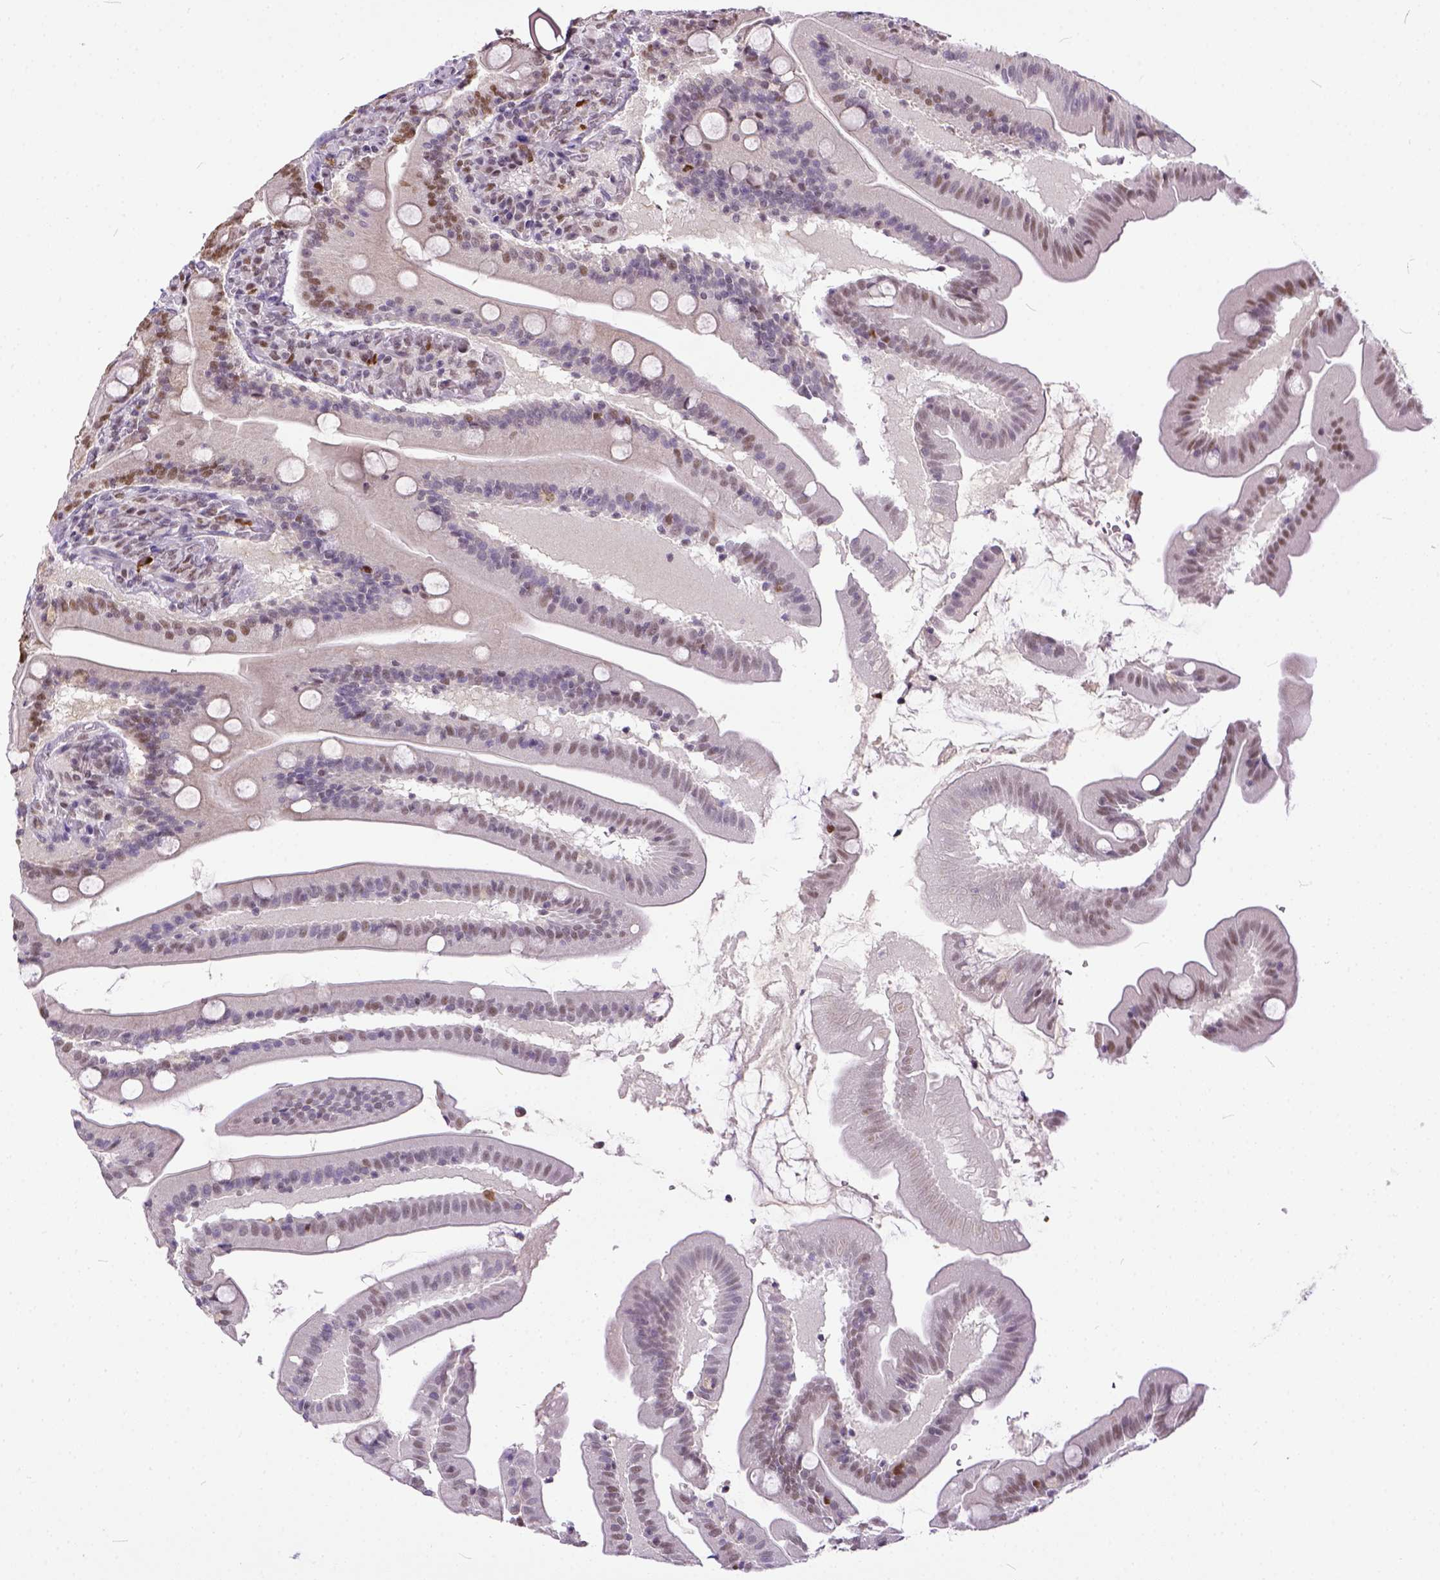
{"staining": {"intensity": "moderate", "quantity": "25%-75%", "location": "nuclear"}, "tissue": "small intestine", "cell_type": "Glandular cells", "image_type": "normal", "snomed": [{"axis": "morphology", "description": "Normal tissue, NOS"}, {"axis": "topography", "description": "Small intestine"}], "caption": "An immunohistochemistry (IHC) micrograph of unremarkable tissue is shown. Protein staining in brown labels moderate nuclear positivity in small intestine within glandular cells.", "gene": "ERCC1", "patient": {"sex": "male", "age": 37}}